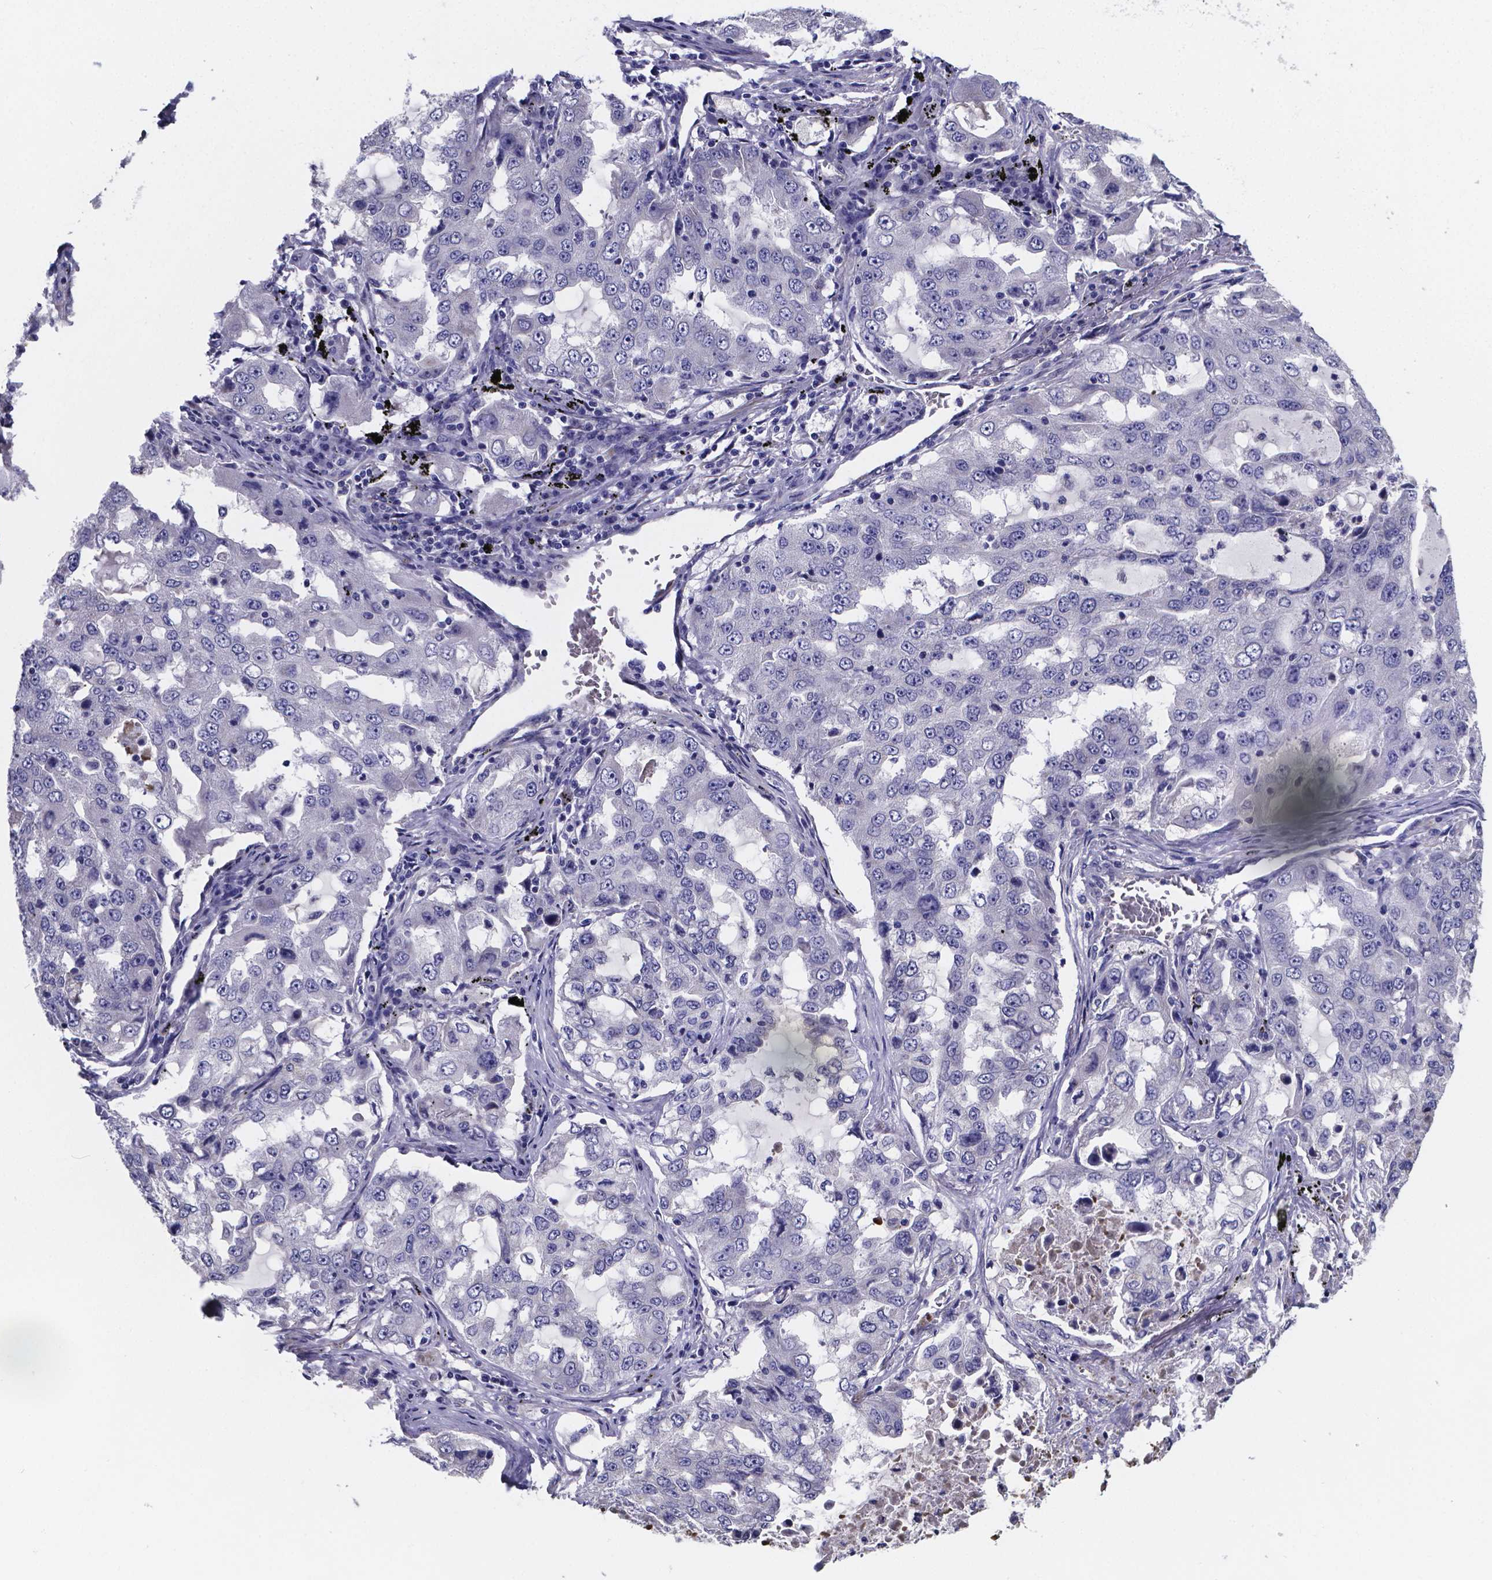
{"staining": {"intensity": "negative", "quantity": "none", "location": "none"}, "tissue": "lung cancer", "cell_type": "Tumor cells", "image_type": "cancer", "snomed": [{"axis": "morphology", "description": "Adenocarcinoma, NOS"}, {"axis": "topography", "description": "Lung"}], "caption": "The IHC image has no significant expression in tumor cells of lung cancer tissue. Nuclei are stained in blue.", "gene": "SFRP4", "patient": {"sex": "female", "age": 61}}